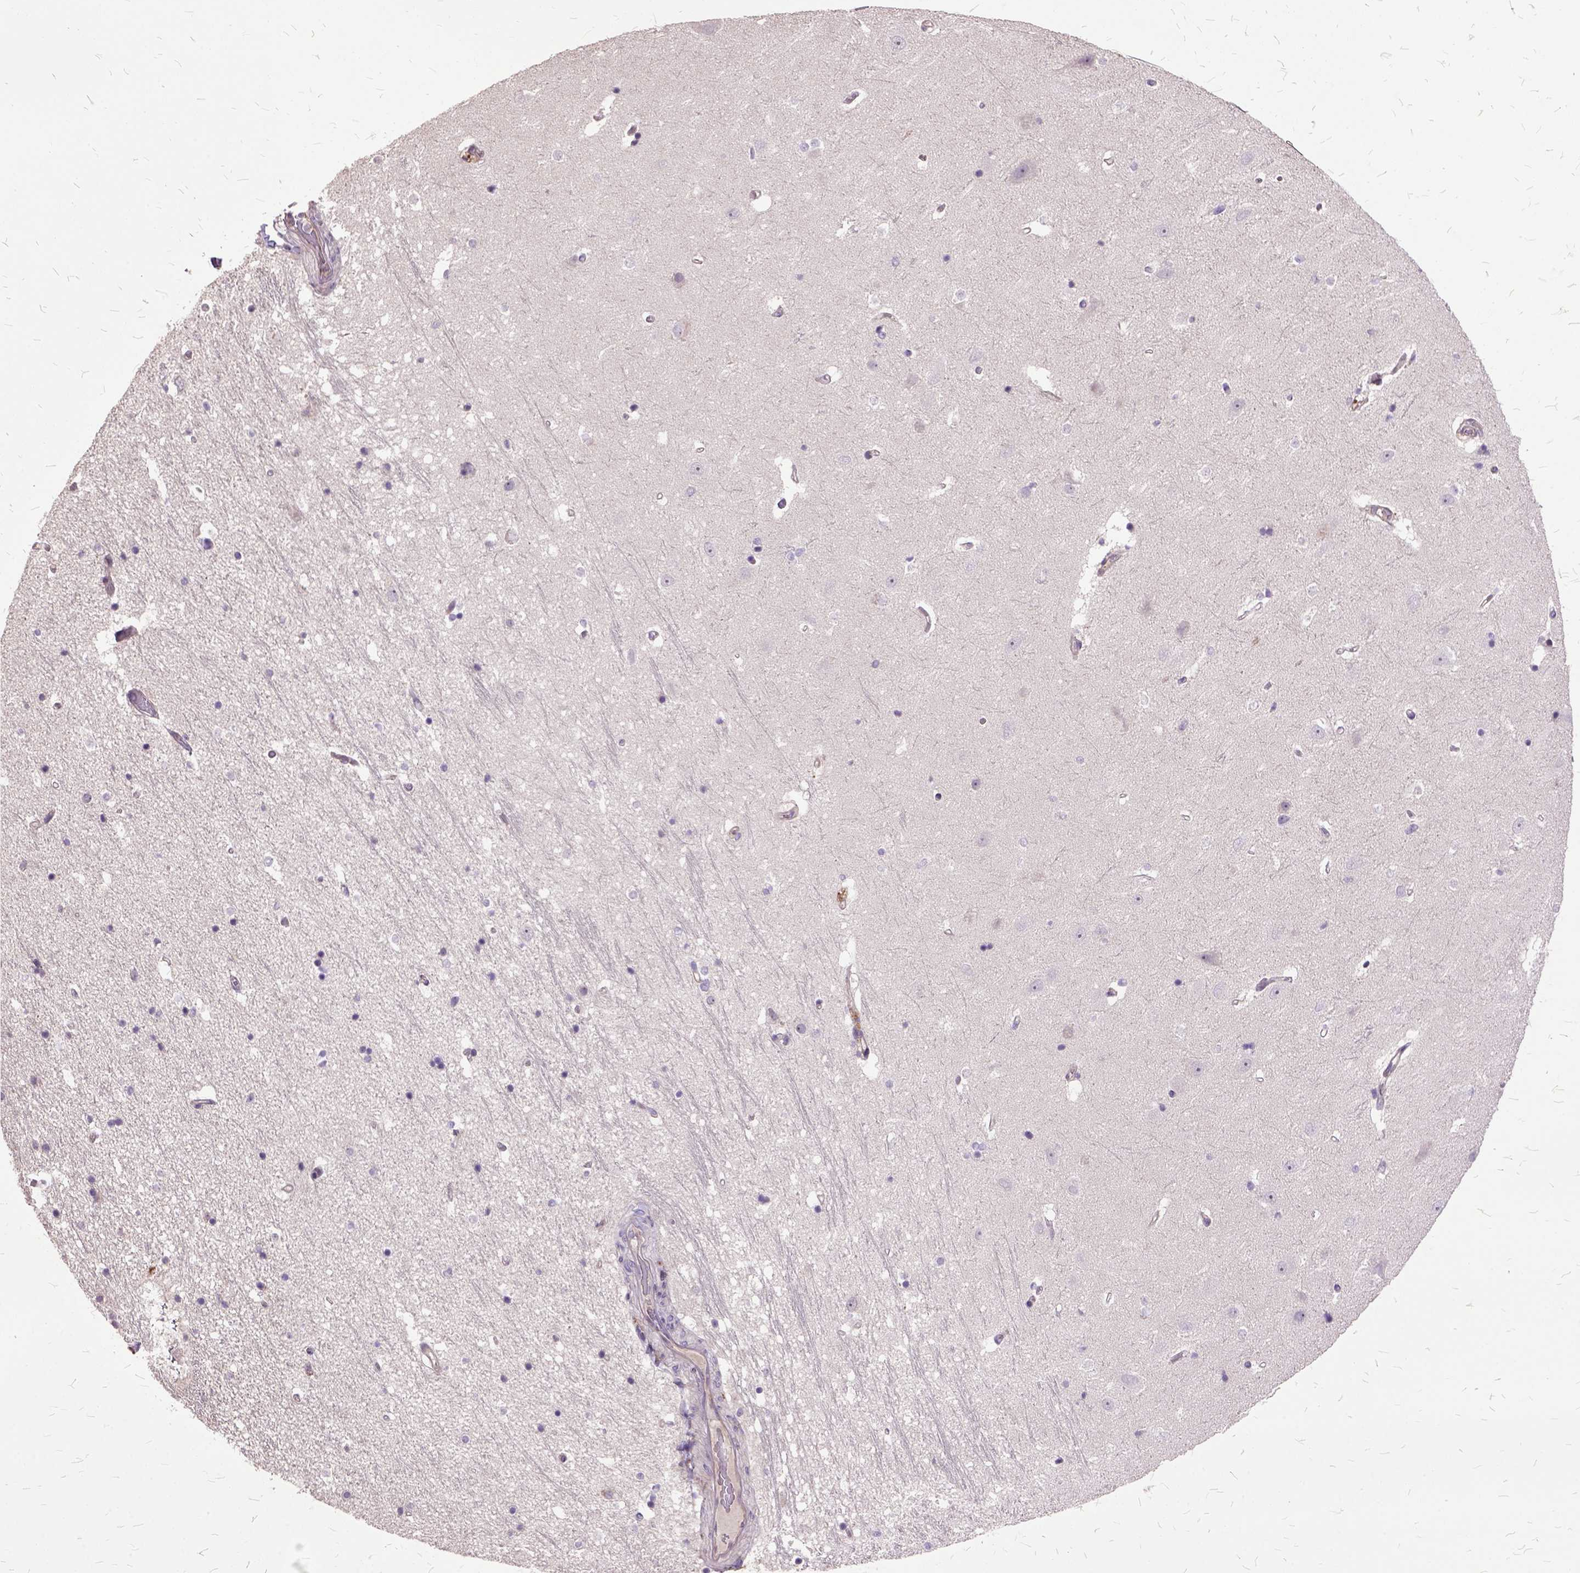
{"staining": {"intensity": "negative", "quantity": "none", "location": "none"}, "tissue": "hippocampus", "cell_type": "Glial cells", "image_type": "normal", "snomed": [{"axis": "morphology", "description": "Normal tissue, NOS"}, {"axis": "topography", "description": "Hippocampus"}], "caption": "Immunohistochemistry (IHC) of normal human hippocampus reveals no staining in glial cells.", "gene": "AREG", "patient": {"sex": "male", "age": 44}}